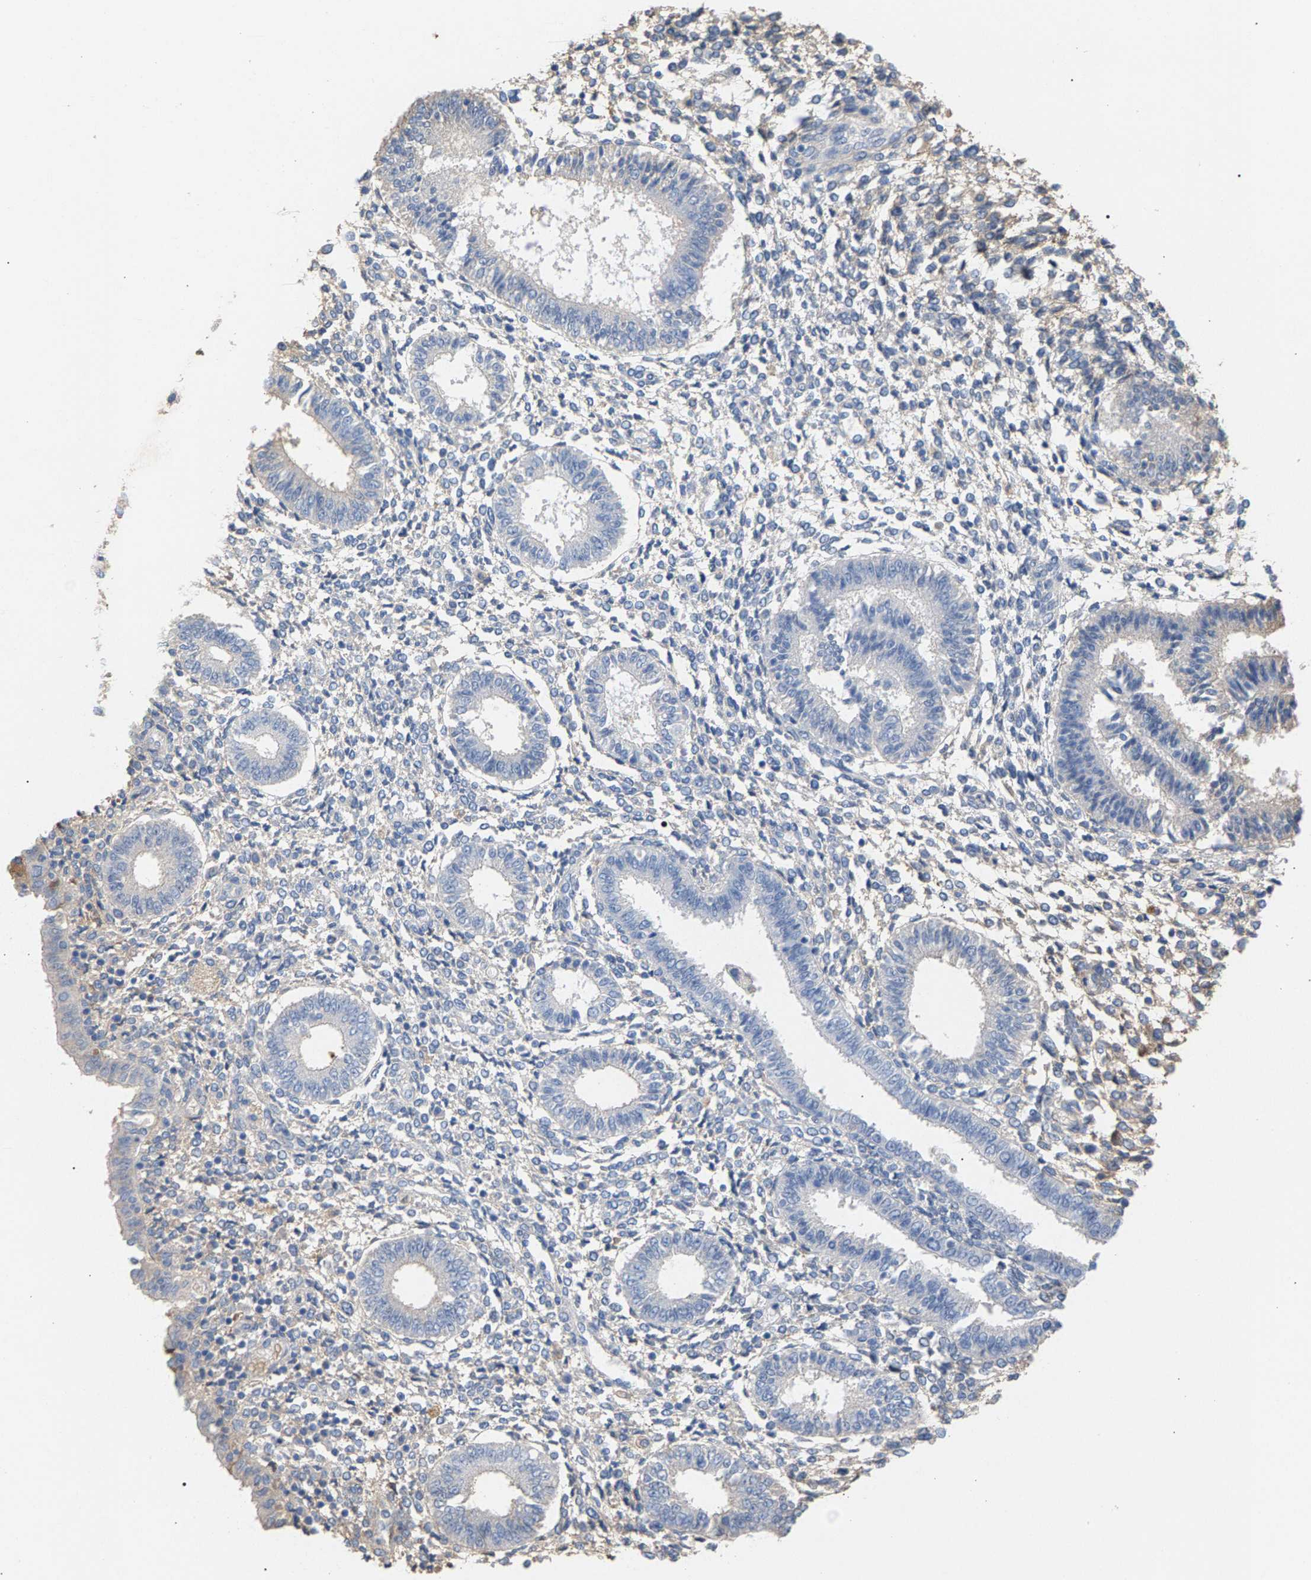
{"staining": {"intensity": "negative", "quantity": "none", "location": "none"}, "tissue": "endometrium", "cell_type": "Cells in endometrial stroma", "image_type": "normal", "snomed": [{"axis": "morphology", "description": "Normal tissue, NOS"}, {"axis": "topography", "description": "Endometrium"}], "caption": "Cells in endometrial stroma show no significant staining in benign endometrium. (DAB (3,3'-diaminobenzidine) immunohistochemistry (IHC) visualized using brightfield microscopy, high magnification).", "gene": "APOH", "patient": {"sex": "female", "age": 35}}